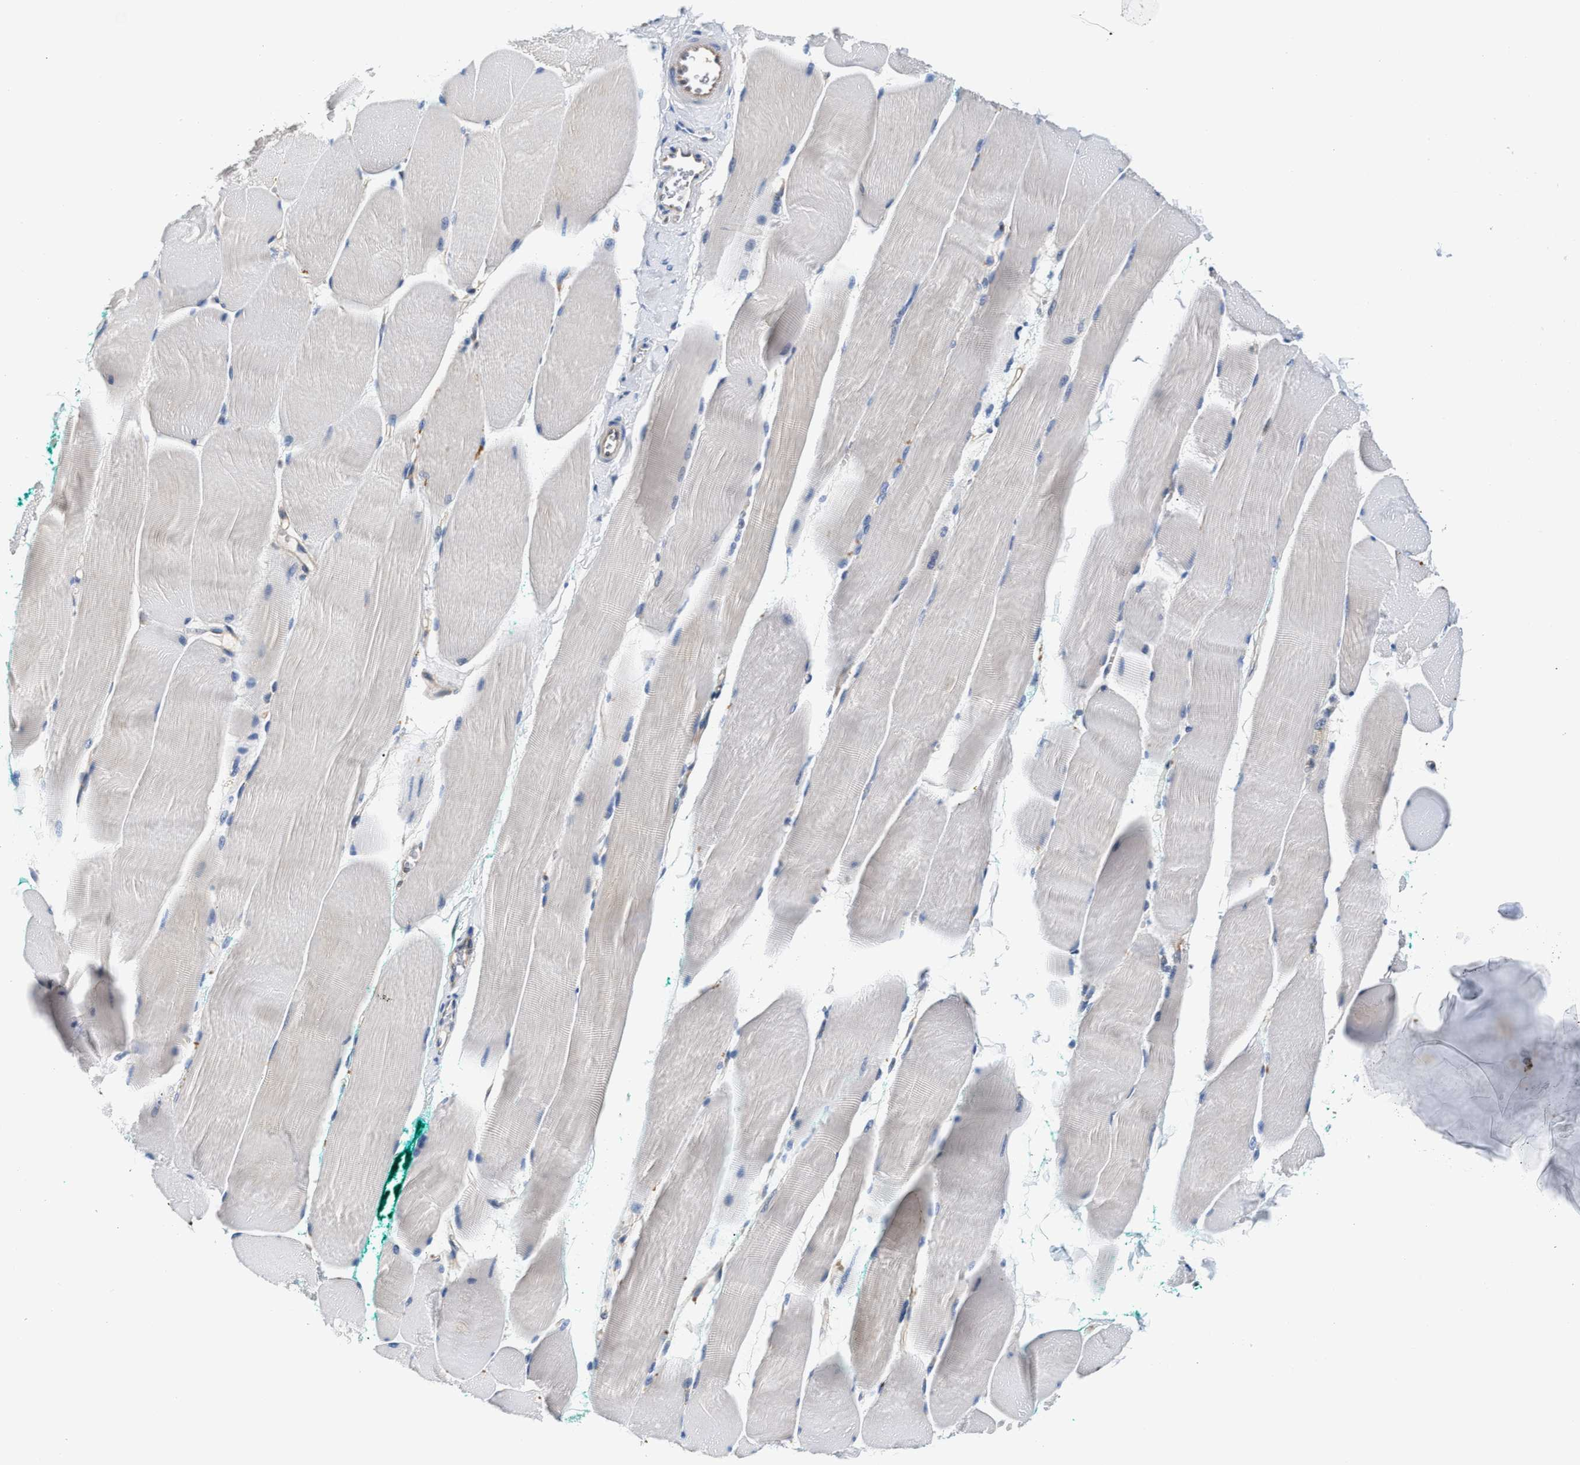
{"staining": {"intensity": "negative", "quantity": "none", "location": "none"}, "tissue": "skeletal muscle", "cell_type": "Myocytes", "image_type": "normal", "snomed": [{"axis": "morphology", "description": "Normal tissue, NOS"}, {"axis": "morphology", "description": "Squamous cell carcinoma, NOS"}, {"axis": "topography", "description": "Skeletal muscle"}], "caption": "This image is of unremarkable skeletal muscle stained with IHC to label a protein in brown with the nuclei are counter-stained blue. There is no positivity in myocytes.", "gene": "FAM185A", "patient": {"sex": "male", "age": 51}}